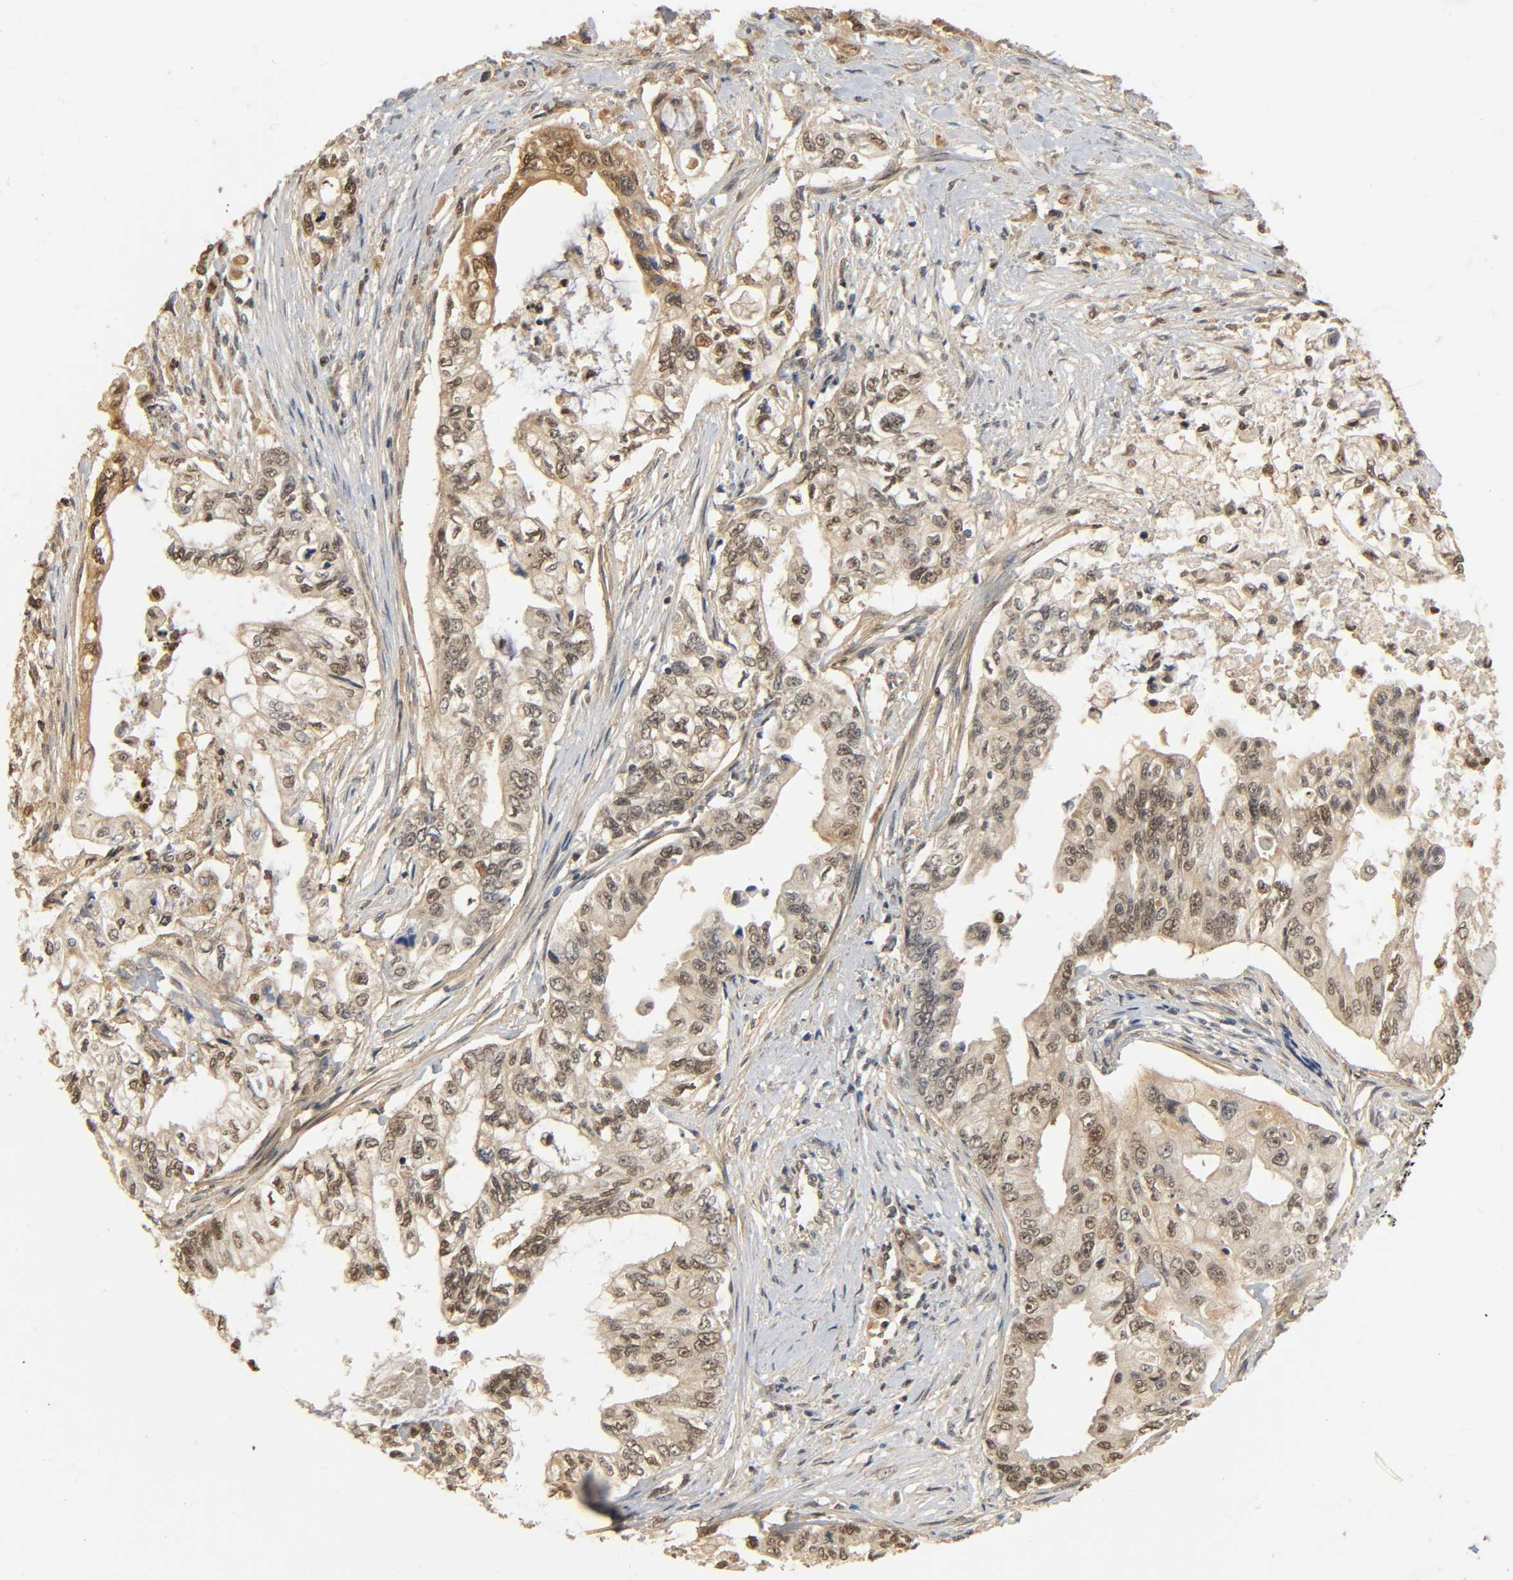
{"staining": {"intensity": "weak", "quantity": ">75%", "location": "cytoplasmic/membranous,nuclear"}, "tissue": "pancreatic cancer", "cell_type": "Tumor cells", "image_type": "cancer", "snomed": [{"axis": "morphology", "description": "Normal tissue, NOS"}, {"axis": "topography", "description": "Pancreas"}], "caption": "About >75% of tumor cells in human pancreatic cancer exhibit weak cytoplasmic/membranous and nuclear protein staining as visualized by brown immunohistochemical staining.", "gene": "ZFPM2", "patient": {"sex": "male", "age": 42}}